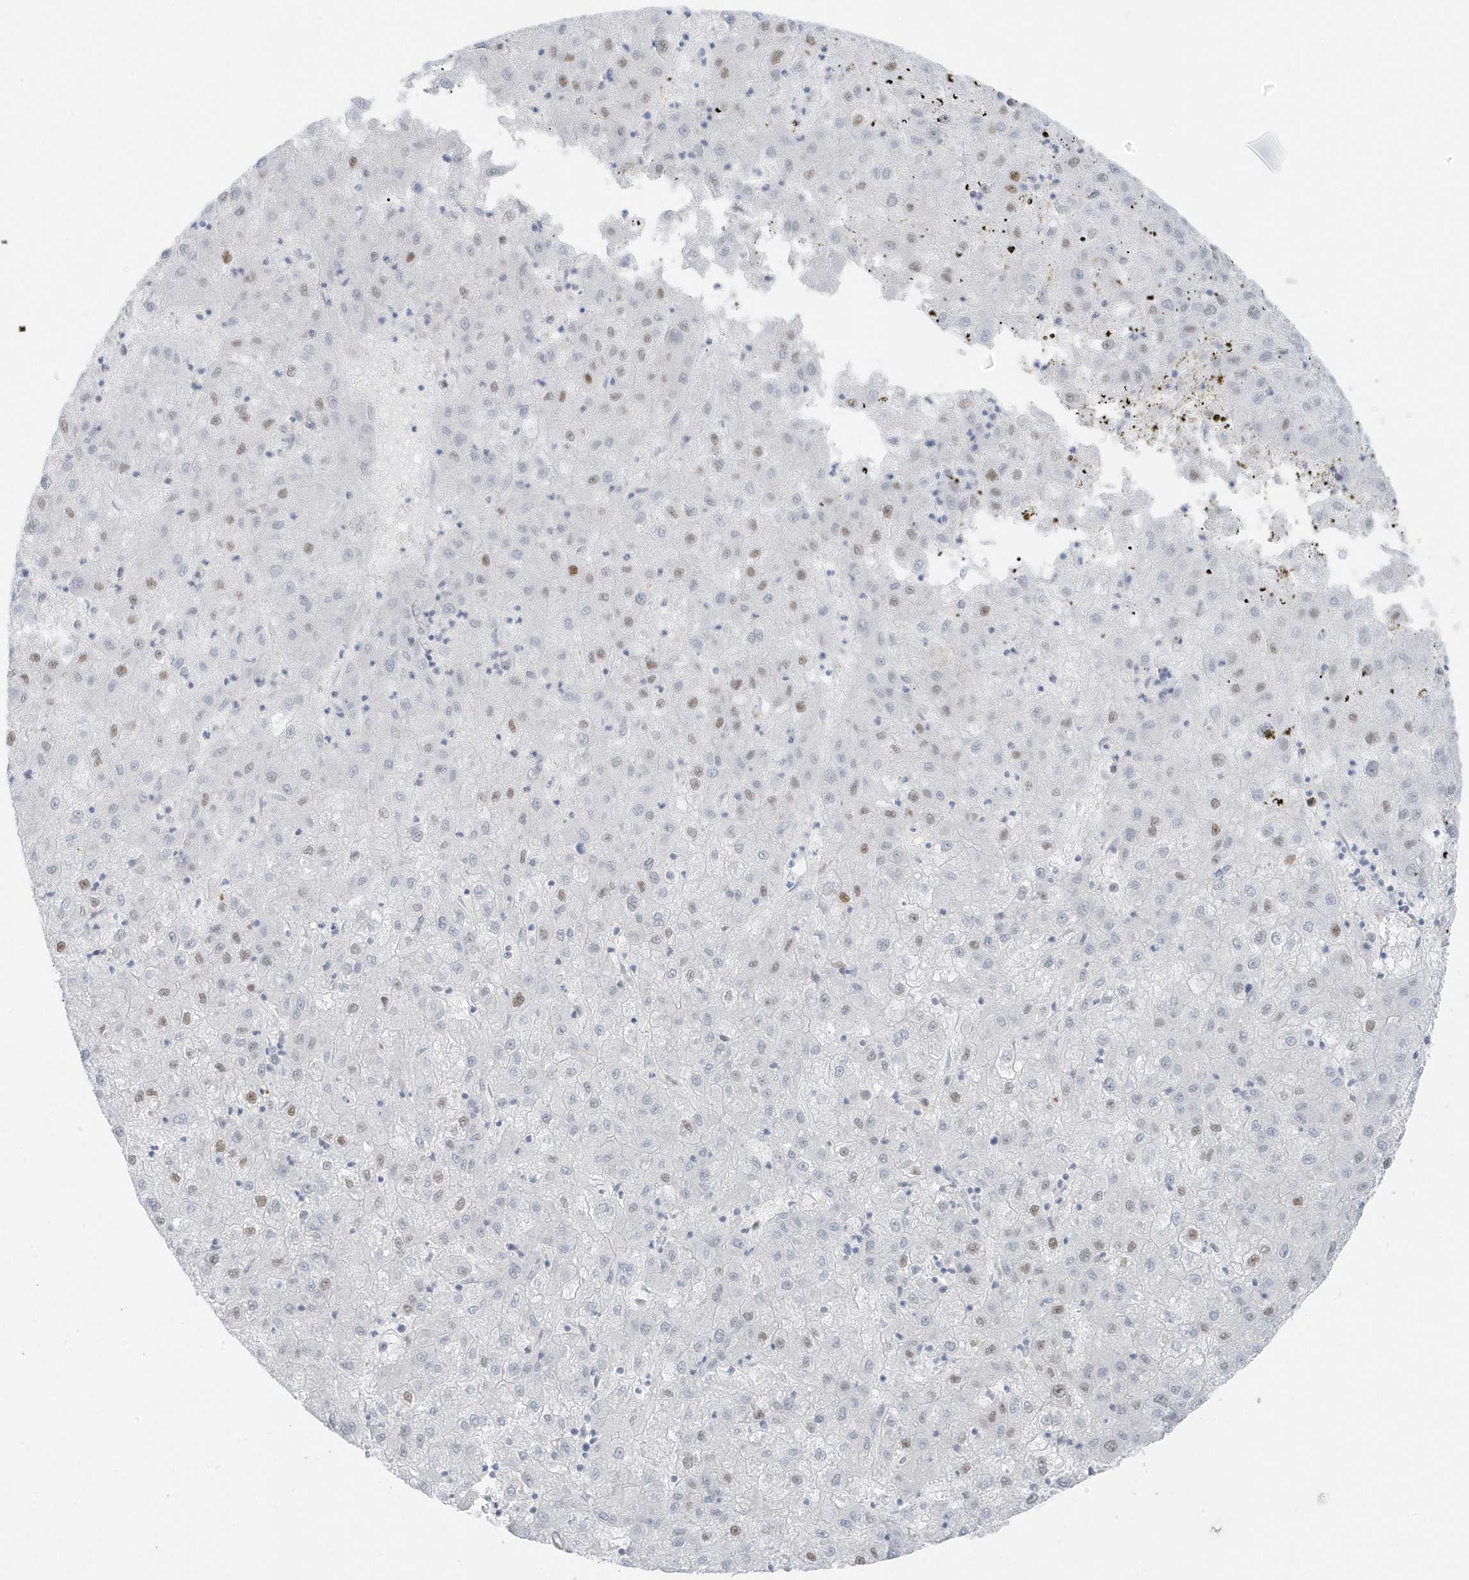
{"staining": {"intensity": "weak", "quantity": "<25%", "location": "nuclear"}, "tissue": "liver cancer", "cell_type": "Tumor cells", "image_type": "cancer", "snomed": [{"axis": "morphology", "description": "Carcinoma, Hepatocellular, NOS"}, {"axis": "topography", "description": "Liver"}], "caption": "Tumor cells are negative for brown protein staining in hepatocellular carcinoma (liver).", "gene": "SMIM34", "patient": {"sex": "male", "age": 72}}